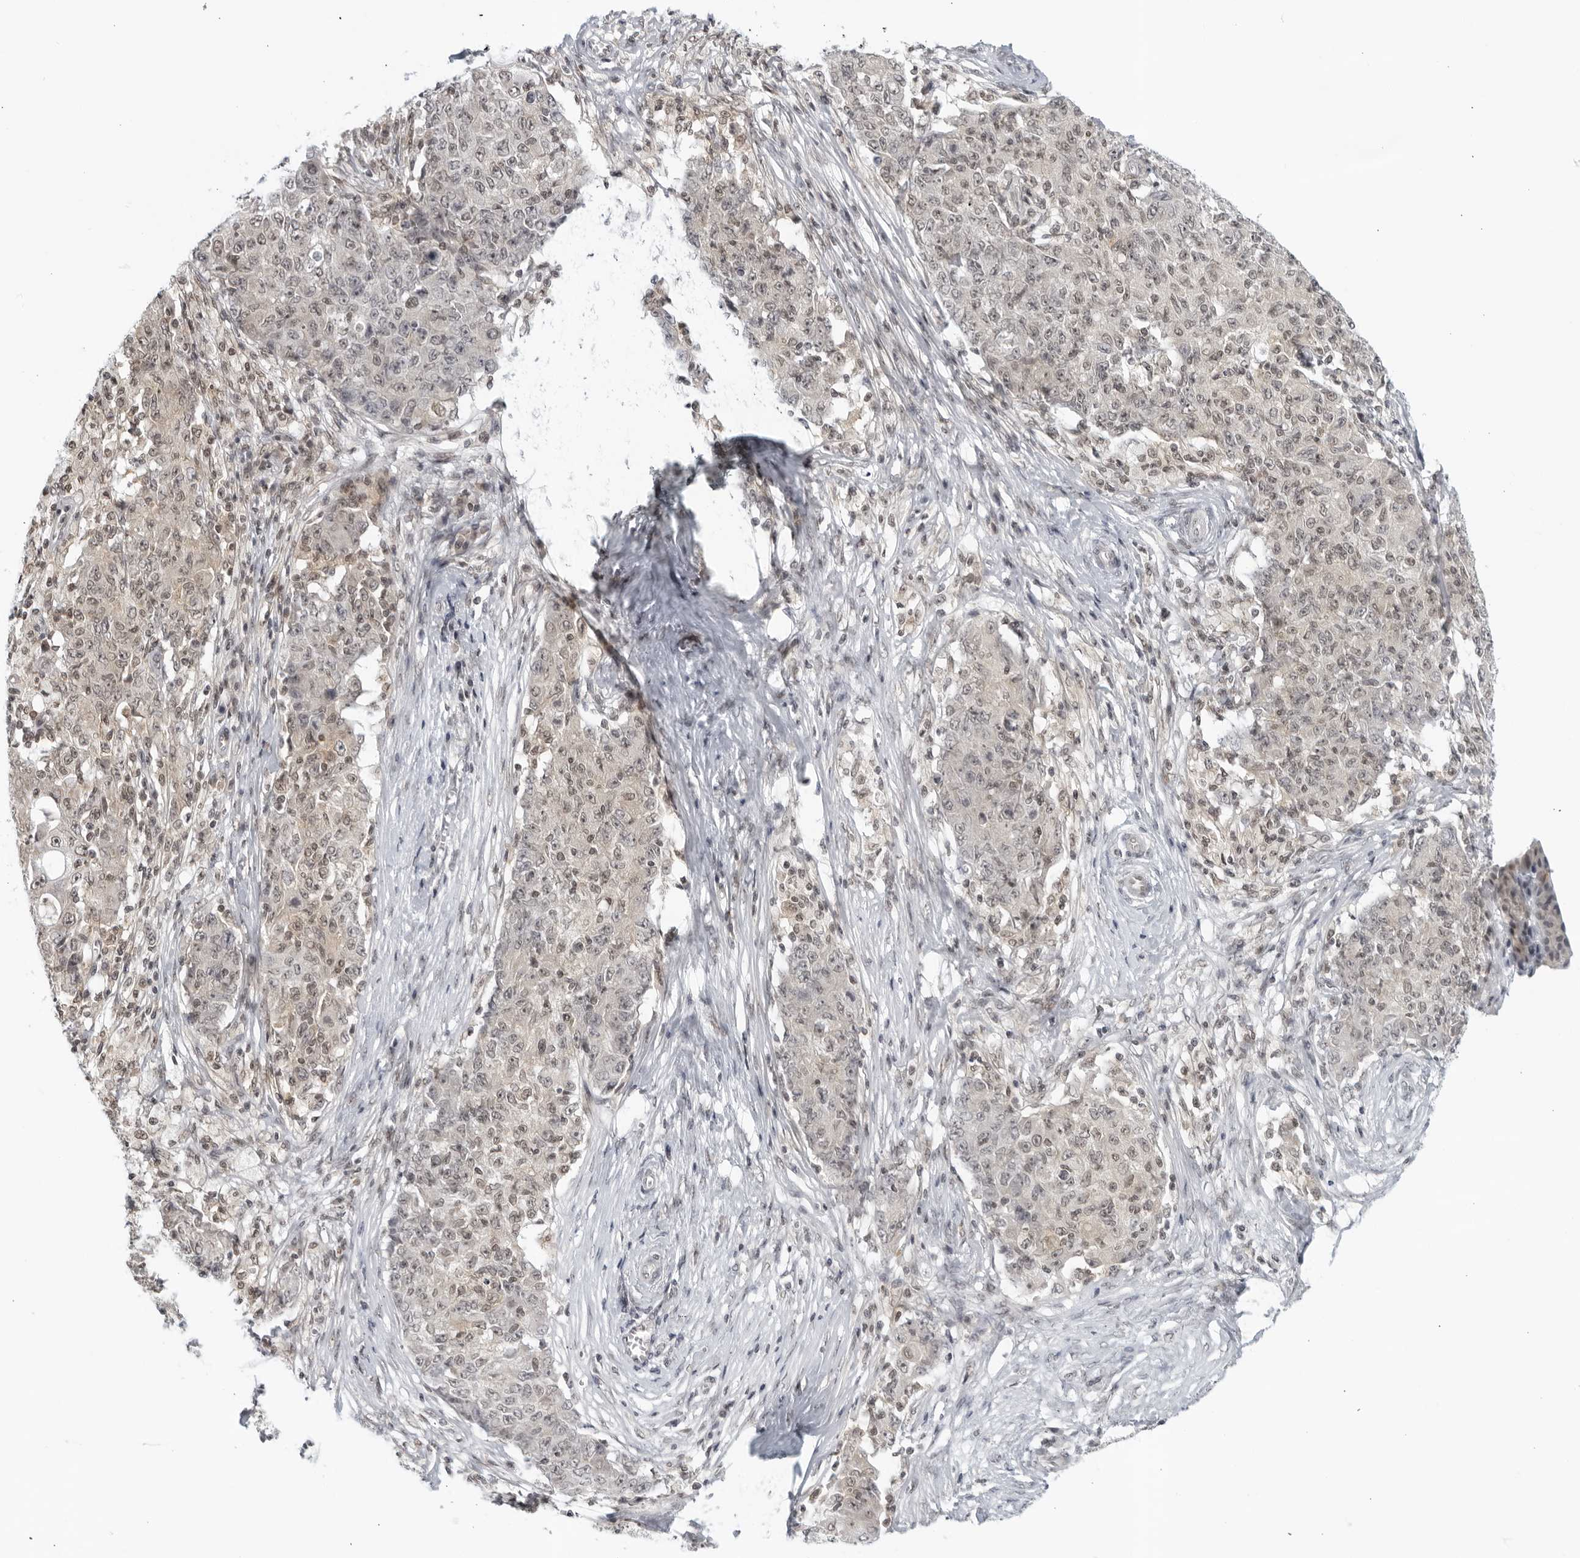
{"staining": {"intensity": "weak", "quantity": ">75%", "location": "nuclear"}, "tissue": "ovarian cancer", "cell_type": "Tumor cells", "image_type": "cancer", "snomed": [{"axis": "morphology", "description": "Carcinoma, endometroid"}, {"axis": "topography", "description": "Ovary"}], "caption": "About >75% of tumor cells in ovarian cancer demonstrate weak nuclear protein positivity as visualized by brown immunohistochemical staining.", "gene": "CC2D1B", "patient": {"sex": "female", "age": 42}}